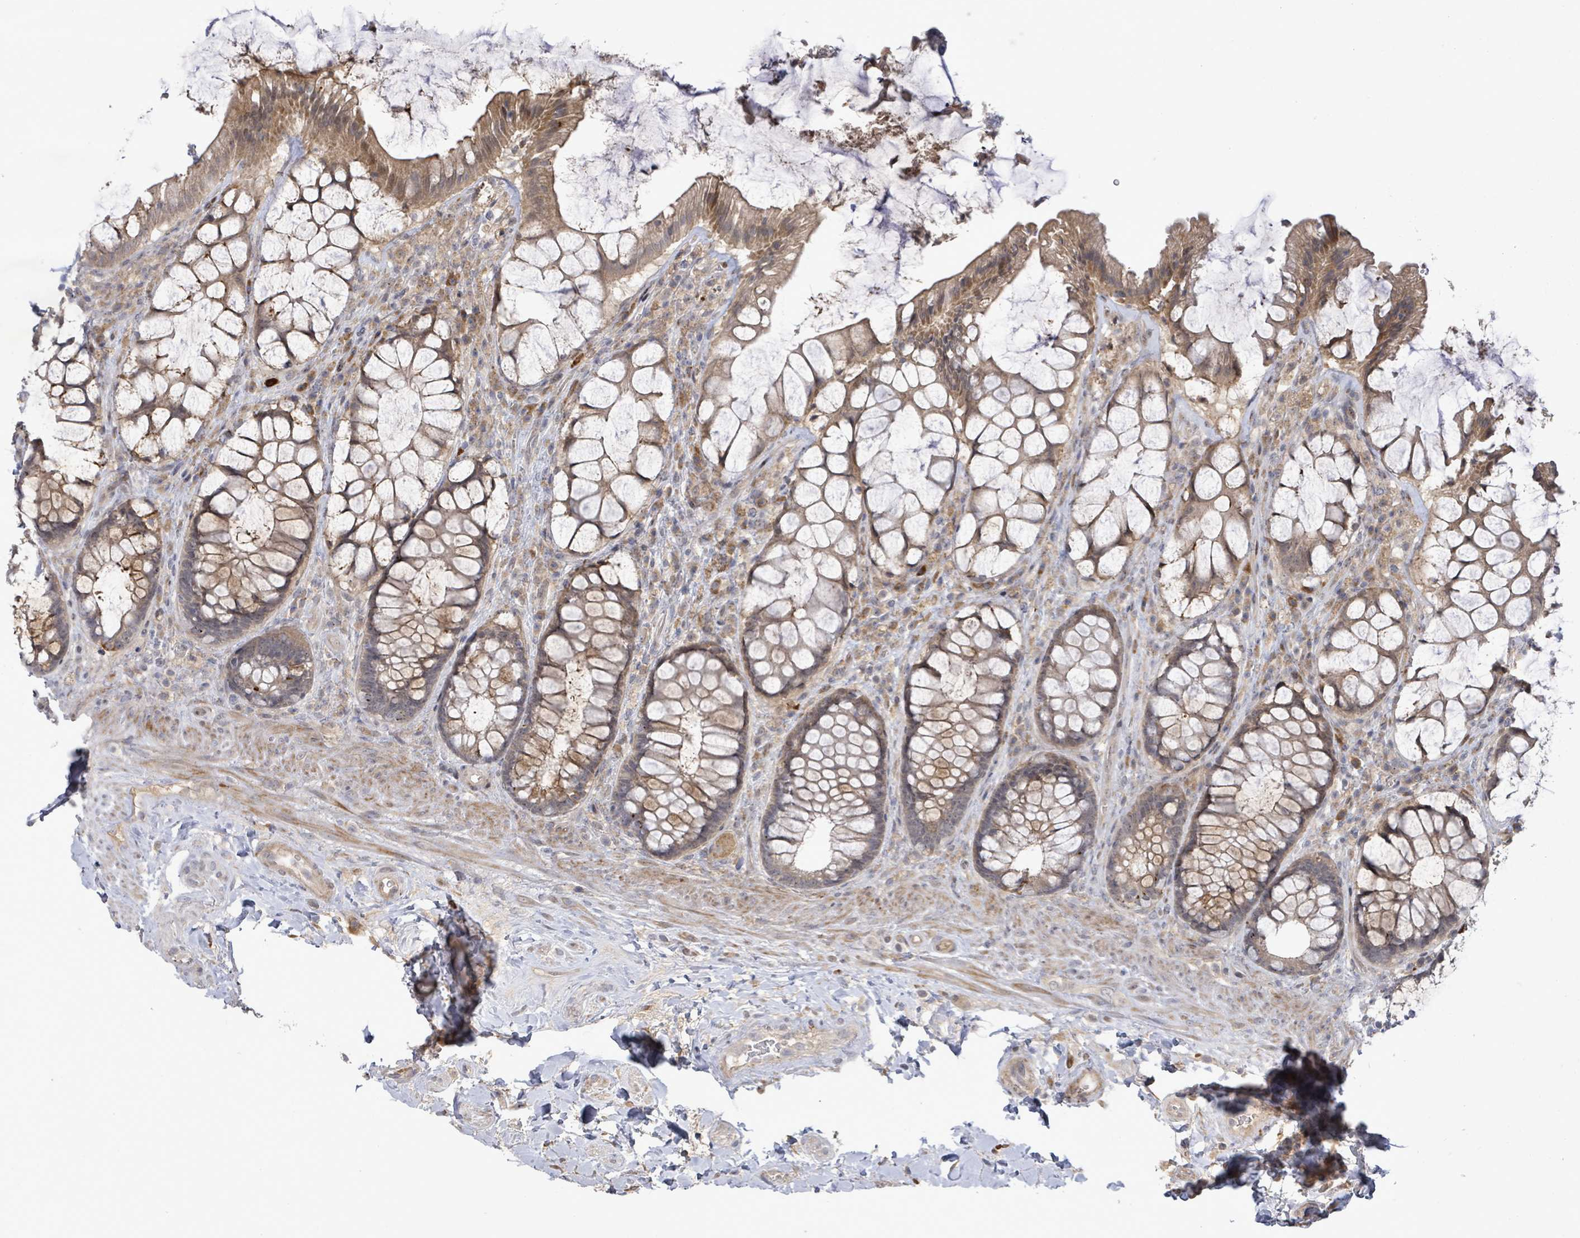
{"staining": {"intensity": "moderate", "quantity": "25%-75%", "location": "cytoplasmic/membranous"}, "tissue": "rectum", "cell_type": "Glandular cells", "image_type": "normal", "snomed": [{"axis": "morphology", "description": "Normal tissue, NOS"}, {"axis": "topography", "description": "Rectum"}], "caption": "Rectum stained with DAB (3,3'-diaminobenzidine) immunohistochemistry (IHC) demonstrates medium levels of moderate cytoplasmic/membranous positivity in about 25%-75% of glandular cells. Using DAB (3,3'-diaminobenzidine) (brown) and hematoxylin (blue) stains, captured at high magnification using brightfield microscopy.", "gene": "SLIT3", "patient": {"sex": "female", "age": 58}}